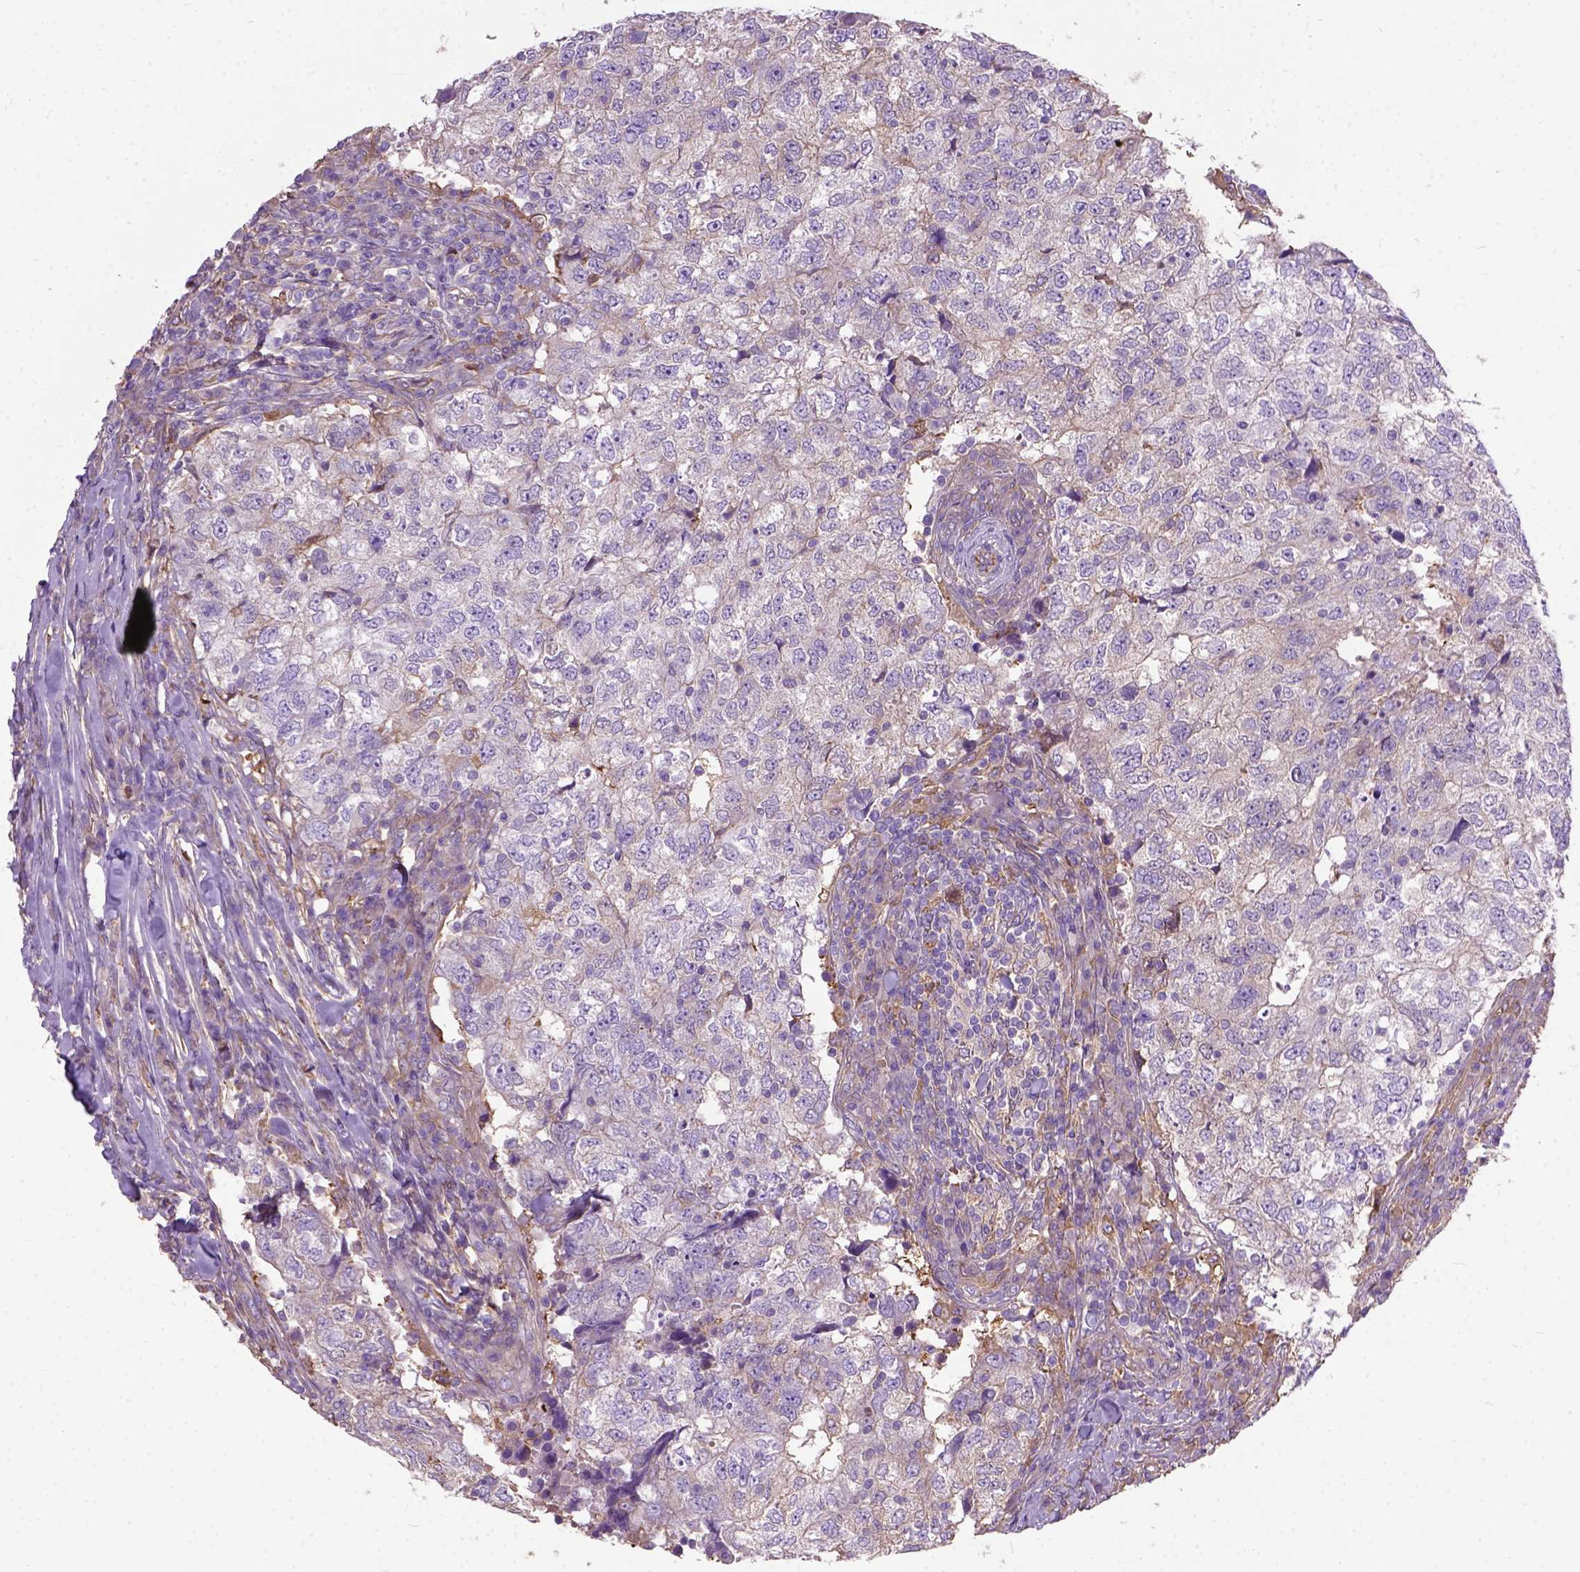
{"staining": {"intensity": "negative", "quantity": "none", "location": "none"}, "tissue": "breast cancer", "cell_type": "Tumor cells", "image_type": "cancer", "snomed": [{"axis": "morphology", "description": "Duct carcinoma"}, {"axis": "topography", "description": "Breast"}], "caption": "The immunohistochemistry (IHC) histopathology image has no significant expression in tumor cells of breast cancer (intraductal carcinoma) tissue.", "gene": "SEMA4F", "patient": {"sex": "female", "age": 30}}